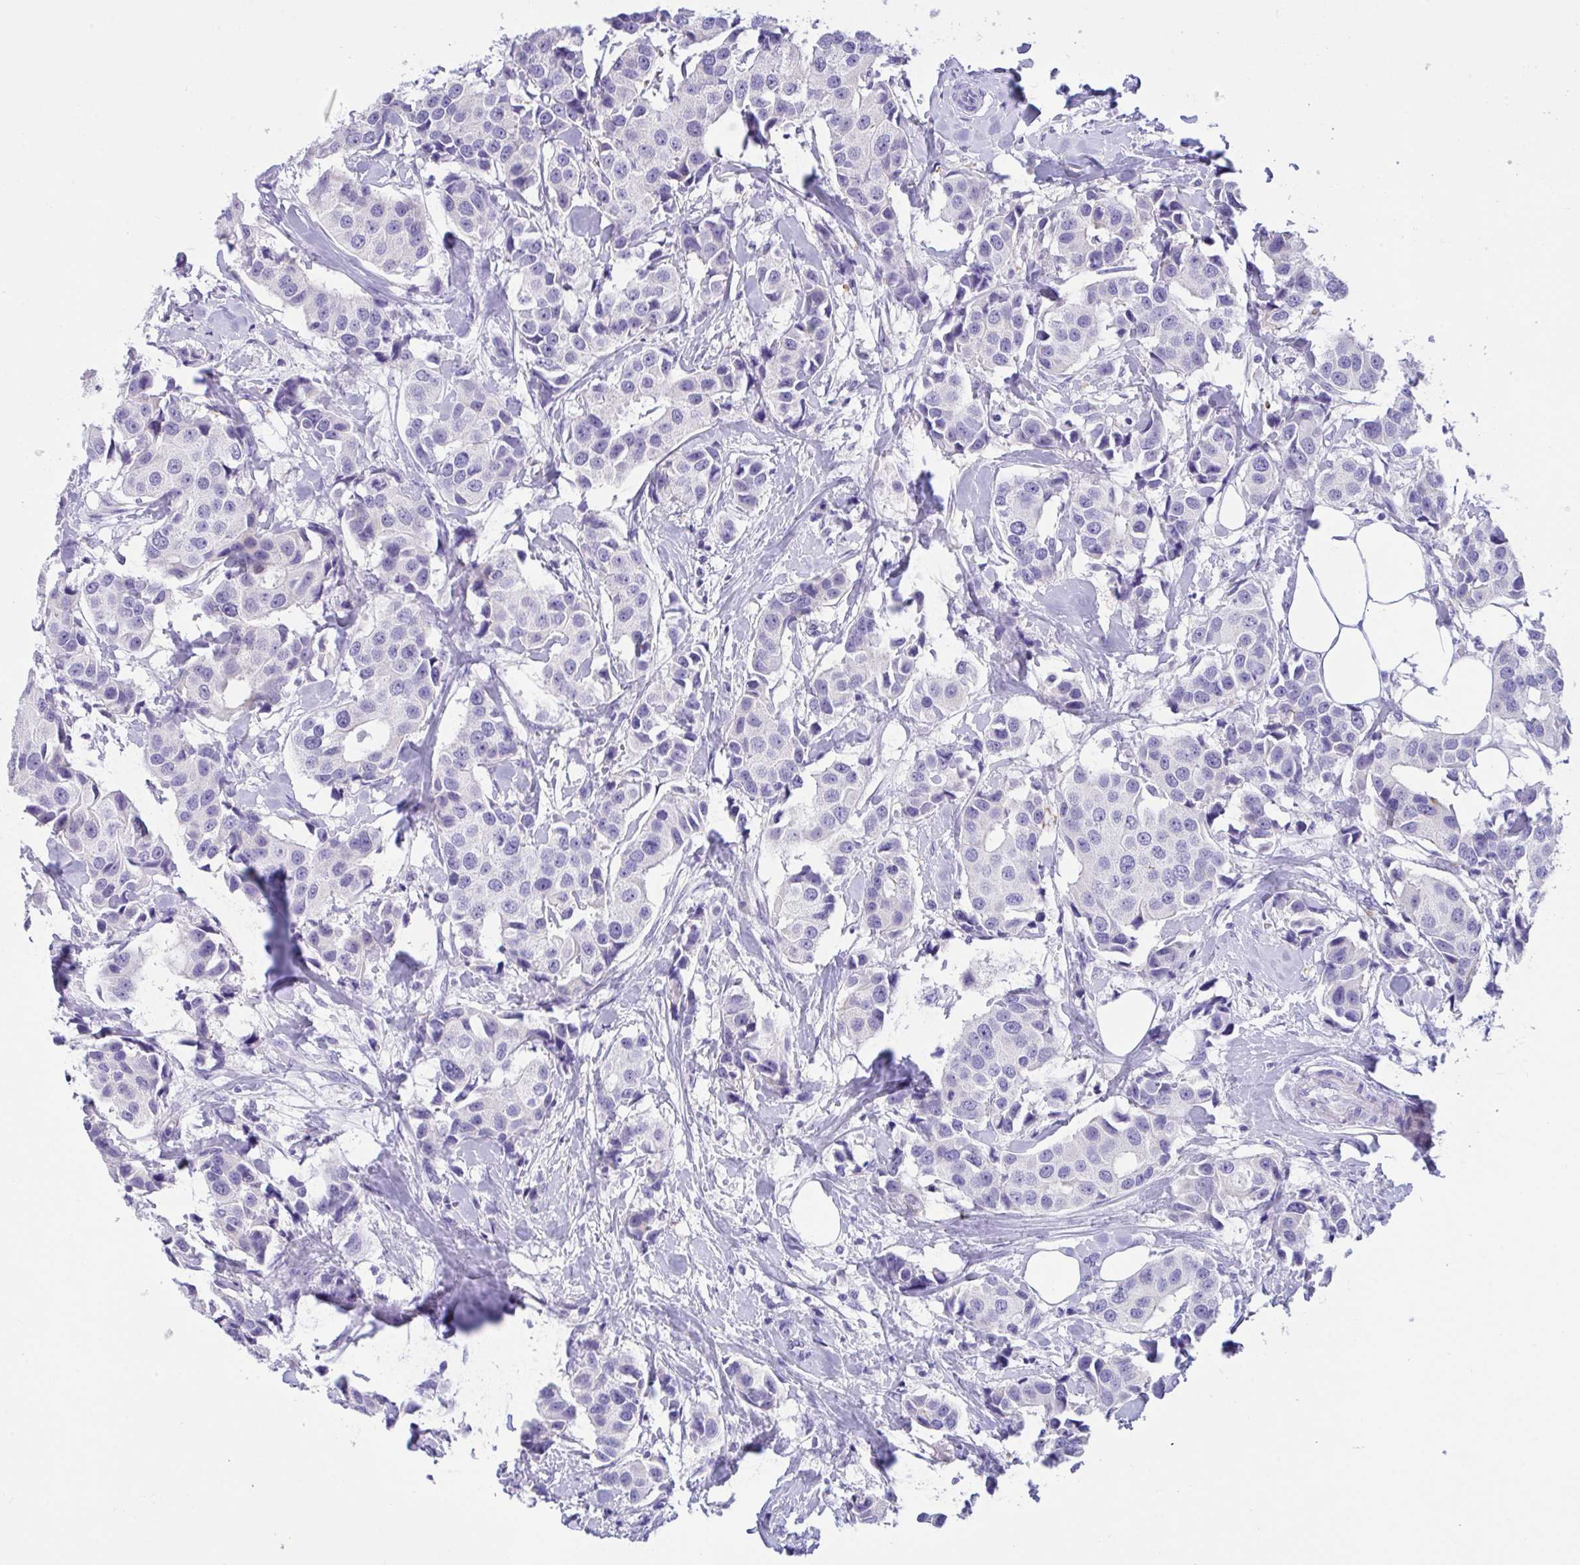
{"staining": {"intensity": "negative", "quantity": "none", "location": "none"}, "tissue": "breast cancer", "cell_type": "Tumor cells", "image_type": "cancer", "snomed": [{"axis": "morphology", "description": "Normal tissue, NOS"}, {"axis": "morphology", "description": "Duct carcinoma"}, {"axis": "topography", "description": "Breast"}], "caption": "This histopathology image is of breast intraductal carcinoma stained with immunohistochemistry (IHC) to label a protein in brown with the nuclei are counter-stained blue. There is no staining in tumor cells.", "gene": "FBXL20", "patient": {"sex": "female", "age": 39}}